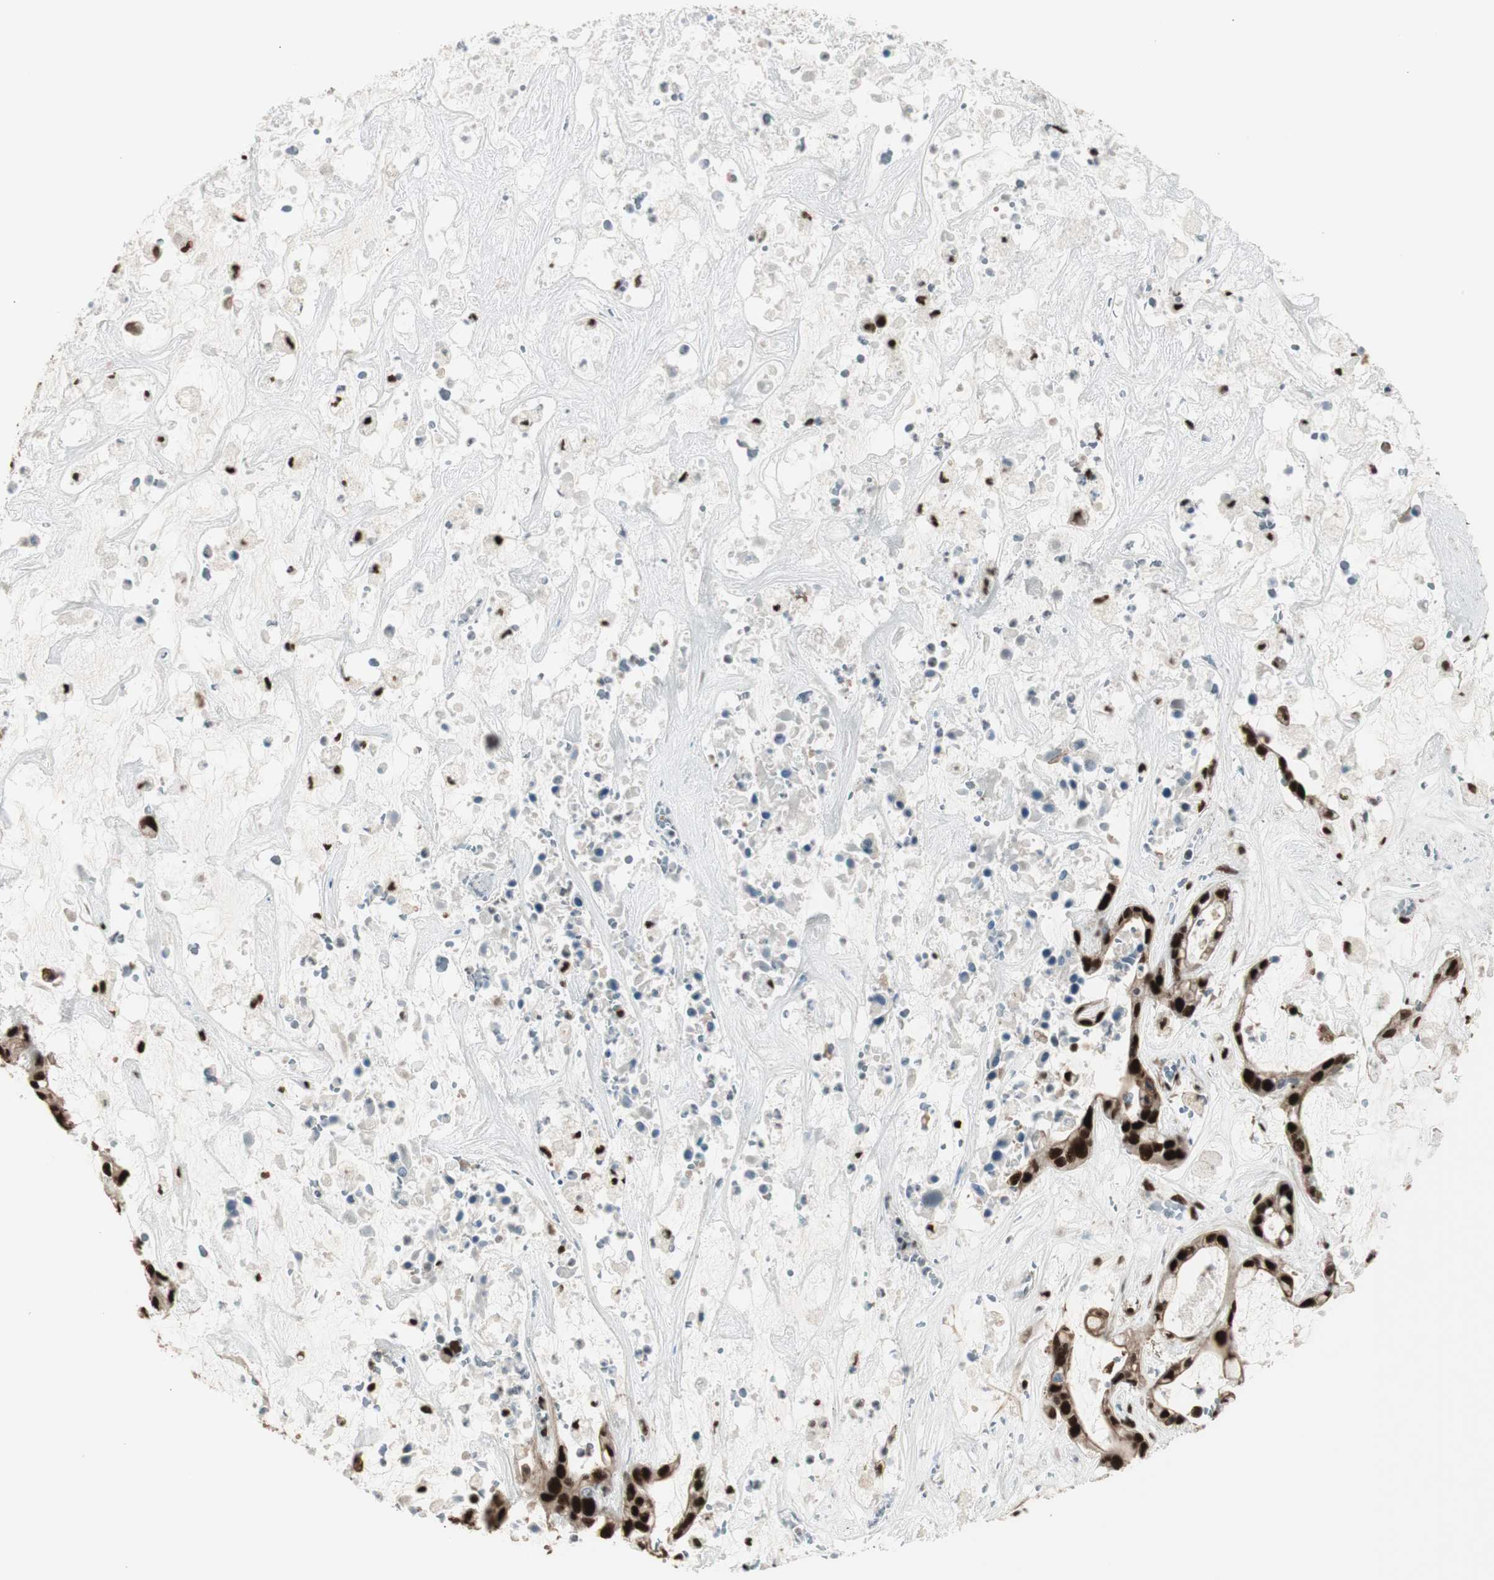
{"staining": {"intensity": "strong", "quantity": ">75%", "location": "nuclear"}, "tissue": "liver cancer", "cell_type": "Tumor cells", "image_type": "cancer", "snomed": [{"axis": "morphology", "description": "Cholangiocarcinoma"}, {"axis": "topography", "description": "Liver"}], "caption": "Protein expression analysis of liver cancer exhibits strong nuclear positivity in approximately >75% of tumor cells.", "gene": "HEXIM1", "patient": {"sex": "female", "age": 65}}